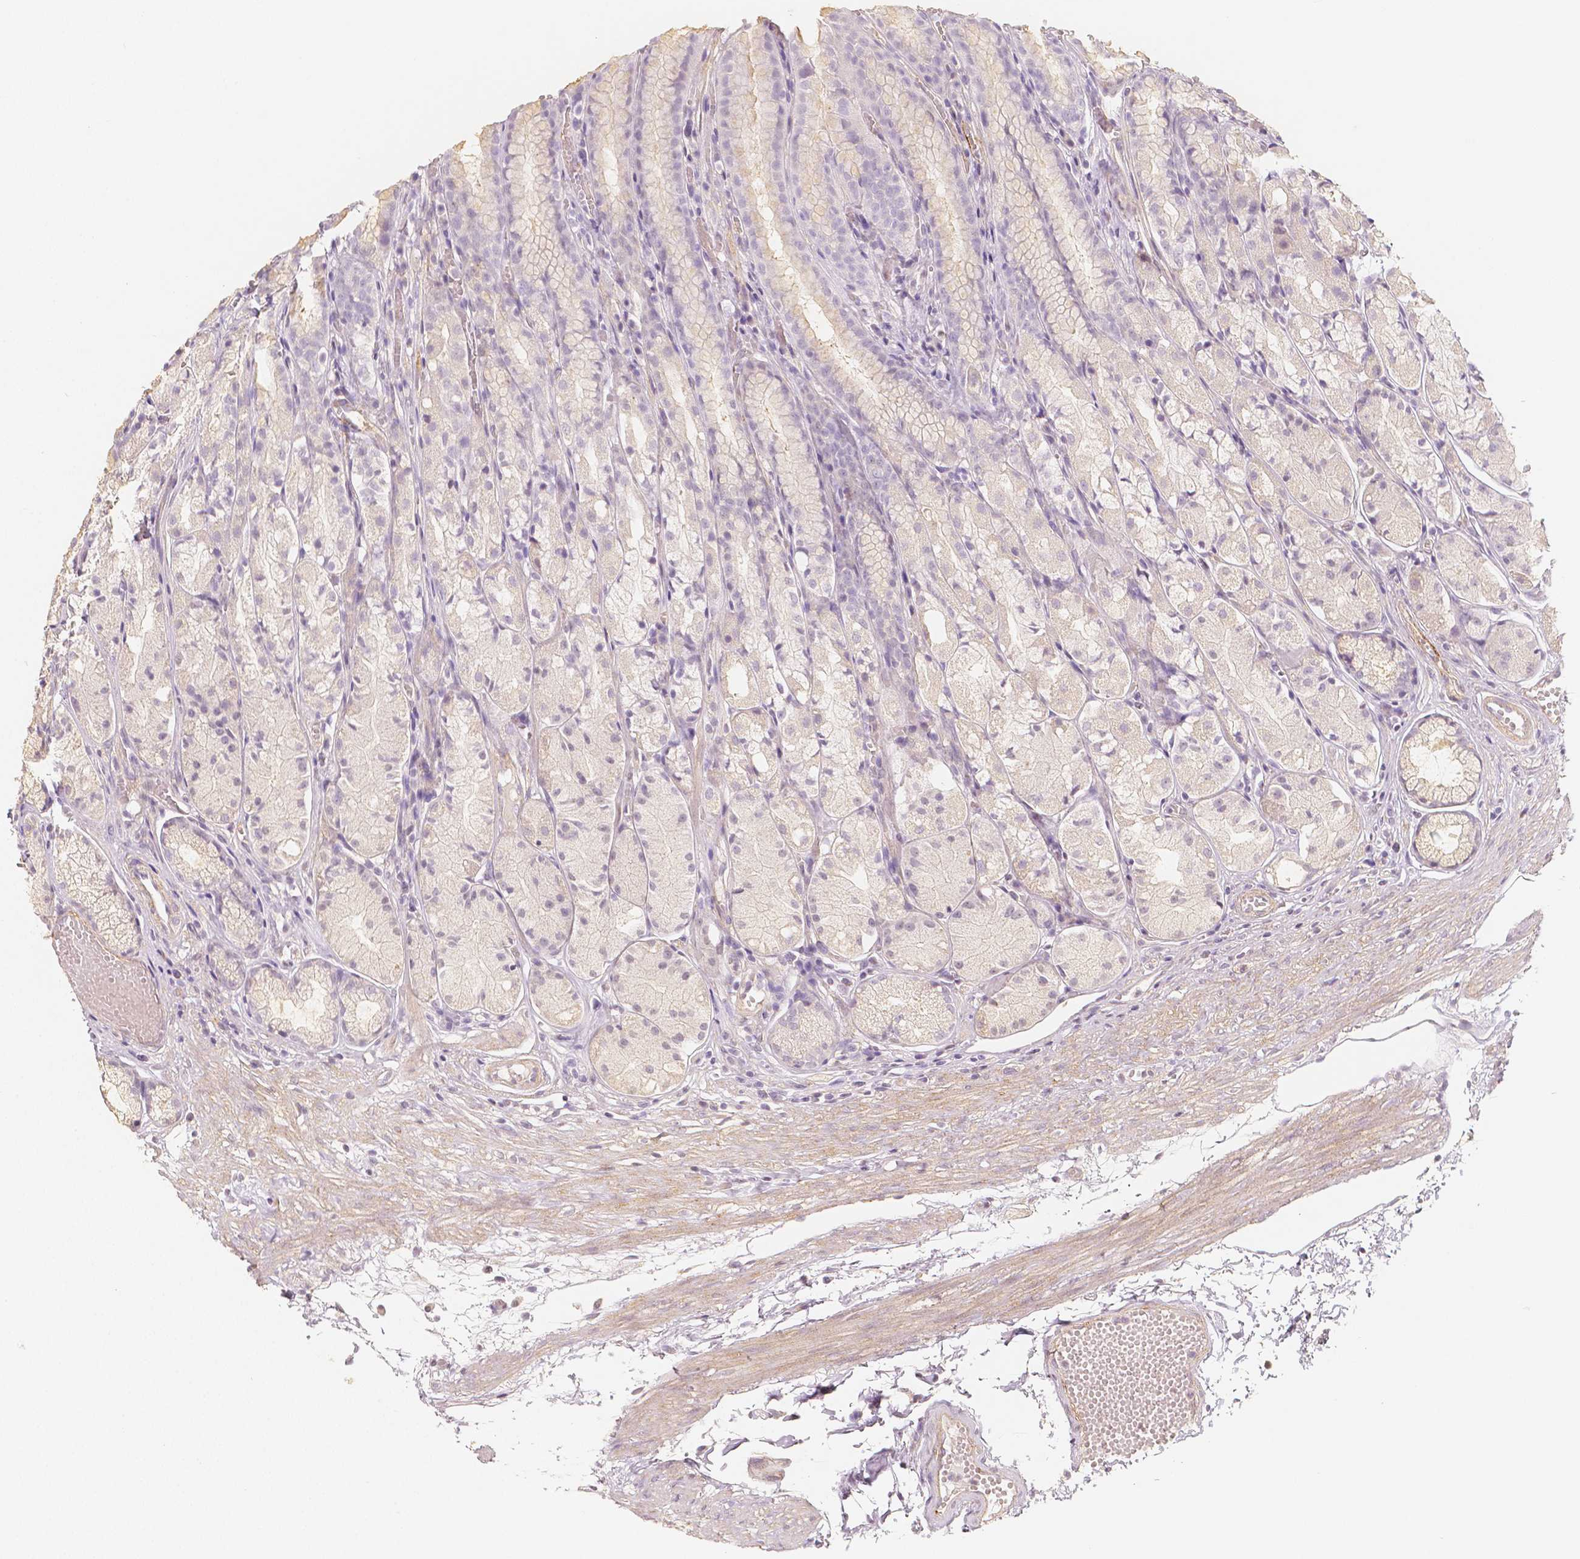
{"staining": {"intensity": "negative", "quantity": "none", "location": "none"}, "tissue": "stomach", "cell_type": "Glandular cells", "image_type": "normal", "snomed": [{"axis": "morphology", "description": "Normal tissue, NOS"}, {"axis": "topography", "description": "Stomach"}], "caption": "The histopathology image reveals no staining of glandular cells in unremarkable stomach.", "gene": "THY1", "patient": {"sex": "male", "age": 70}}